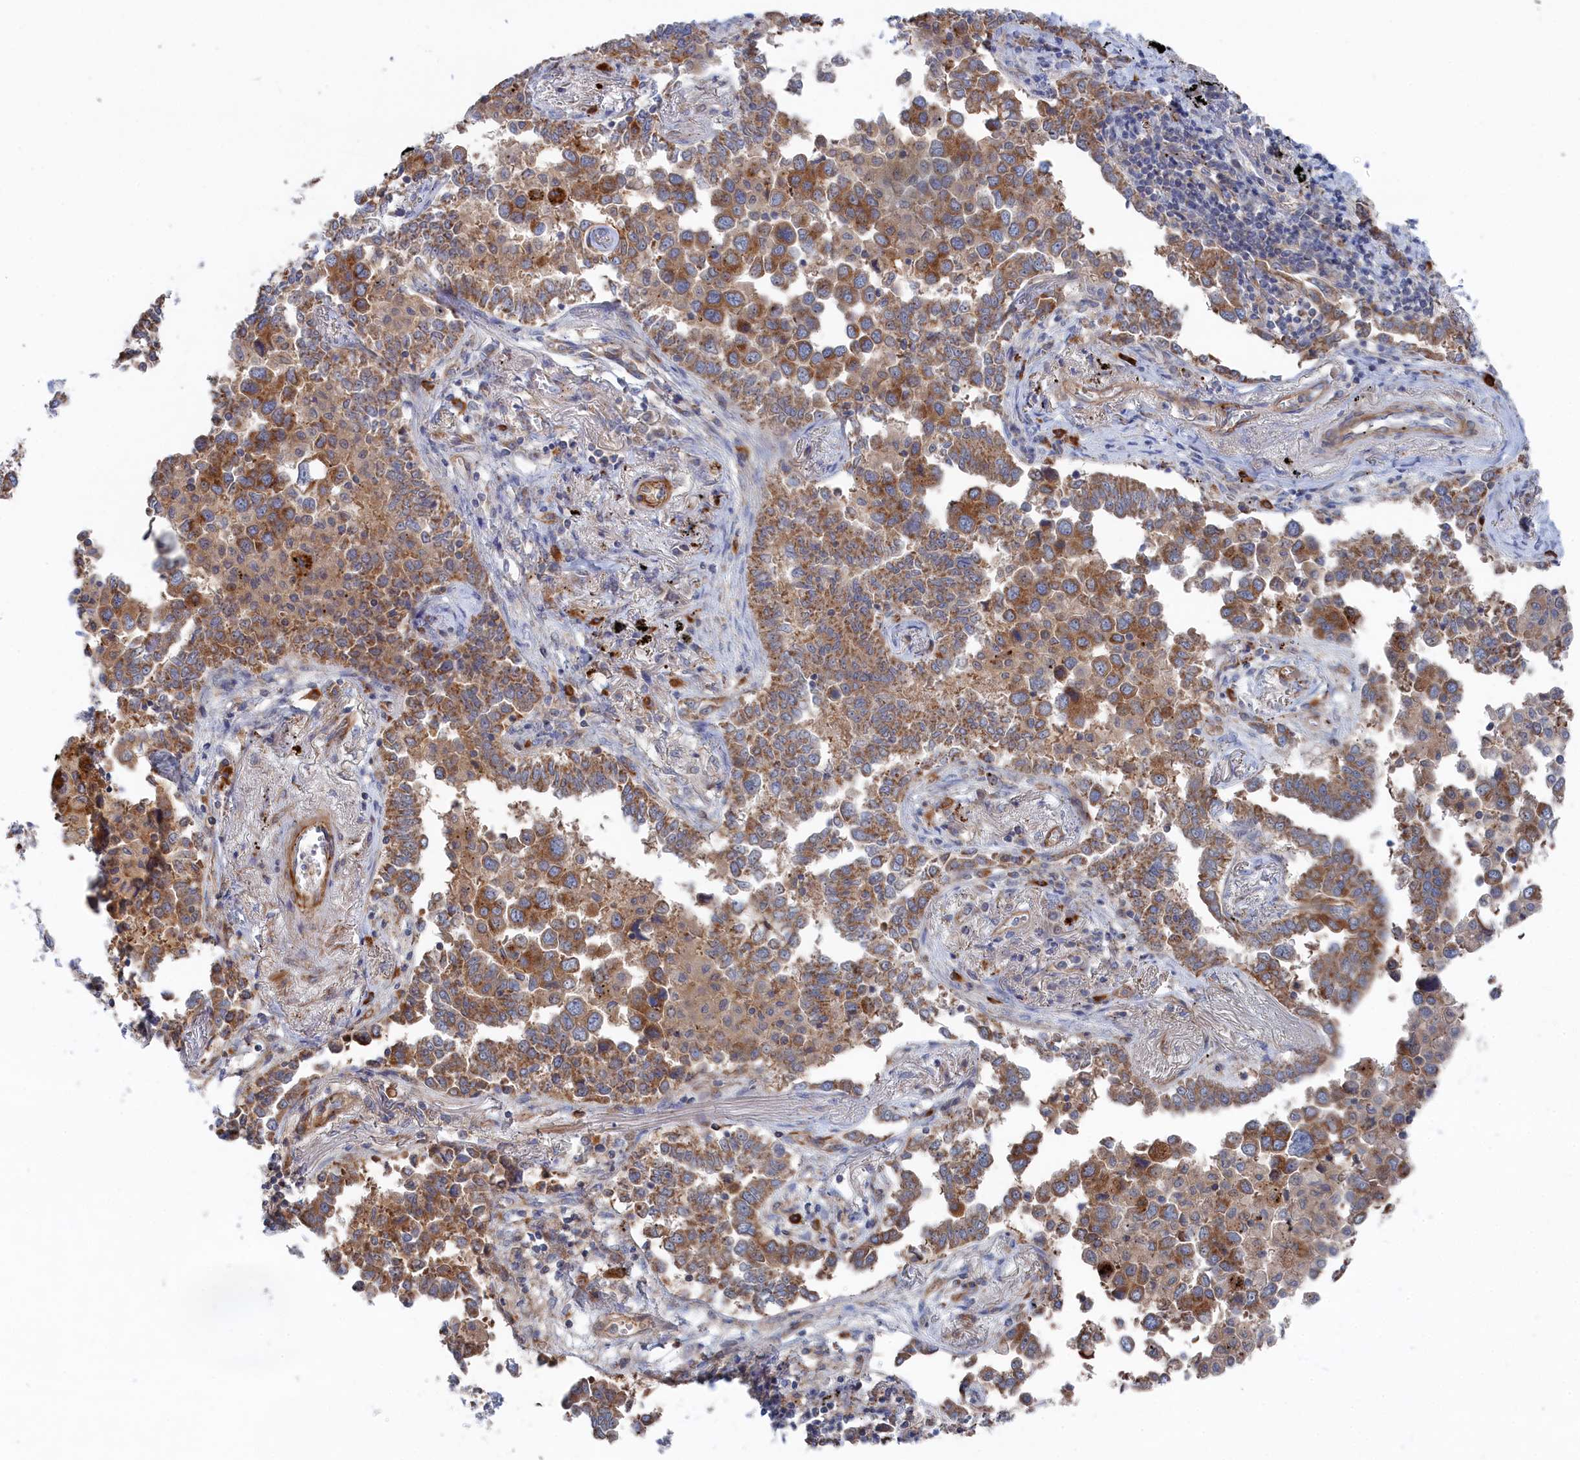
{"staining": {"intensity": "moderate", "quantity": ">75%", "location": "cytoplasmic/membranous"}, "tissue": "lung cancer", "cell_type": "Tumor cells", "image_type": "cancer", "snomed": [{"axis": "morphology", "description": "Adenocarcinoma, NOS"}, {"axis": "topography", "description": "Lung"}], "caption": "Immunohistochemistry (IHC) image of neoplastic tissue: human lung cancer stained using immunohistochemistry (IHC) reveals medium levels of moderate protein expression localized specifically in the cytoplasmic/membranous of tumor cells, appearing as a cytoplasmic/membranous brown color.", "gene": "FILIP1L", "patient": {"sex": "male", "age": 67}}